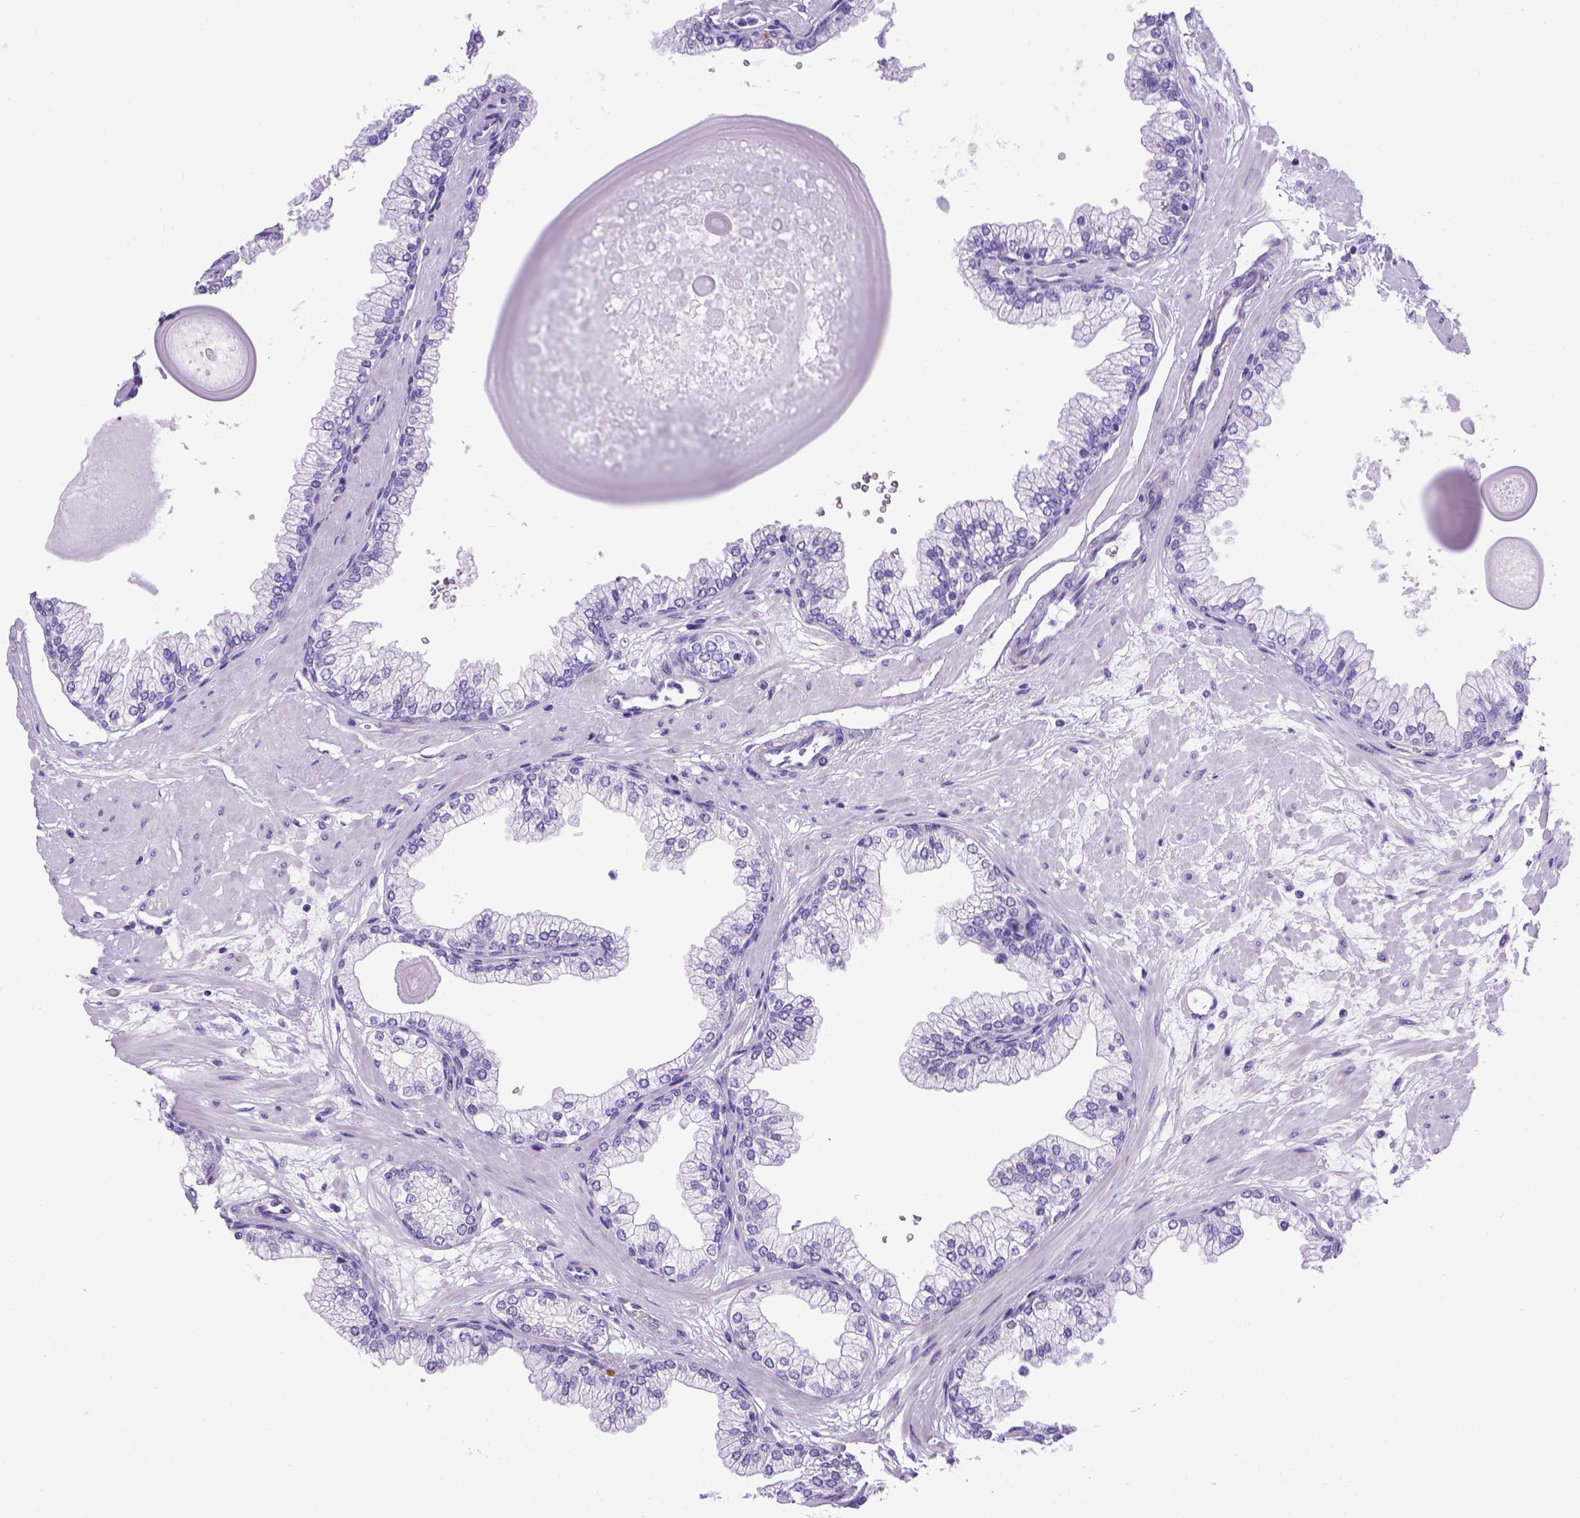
{"staining": {"intensity": "negative", "quantity": "none", "location": "none"}, "tissue": "prostate", "cell_type": "Glandular cells", "image_type": "normal", "snomed": [{"axis": "morphology", "description": "Normal tissue, NOS"}, {"axis": "topography", "description": "Prostate"}, {"axis": "topography", "description": "Peripheral nerve tissue"}], "caption": "This histopathology image is of unremarkable prostate stained with immunohistochemistry to label a protein in brown with the nuclei are counter-stained blue. There is no positivity in glandular cells.", "gene": "ADAM12", "patient": {"sex": "male", "age": 61}}